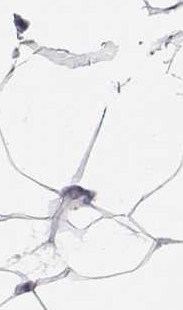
{"staining": {"intensity": "negative", "quantity": "none", "location": "none"}, "tissue": "breast", "cell_type": "Adipocytes", "image_type": "normal", "snomed": [{"axis": "morphology", "description": "Normal tissue, NOS"}, {"axis": "topography", "description": "Breast"}], "caption": "A high-resolution histopathology image shows immunohistochemistry staining of benign breast, which displays no significant positivity in adipocytes.", "gene": "IMPG1", "patient": {"sex": "female", "age": 32}}